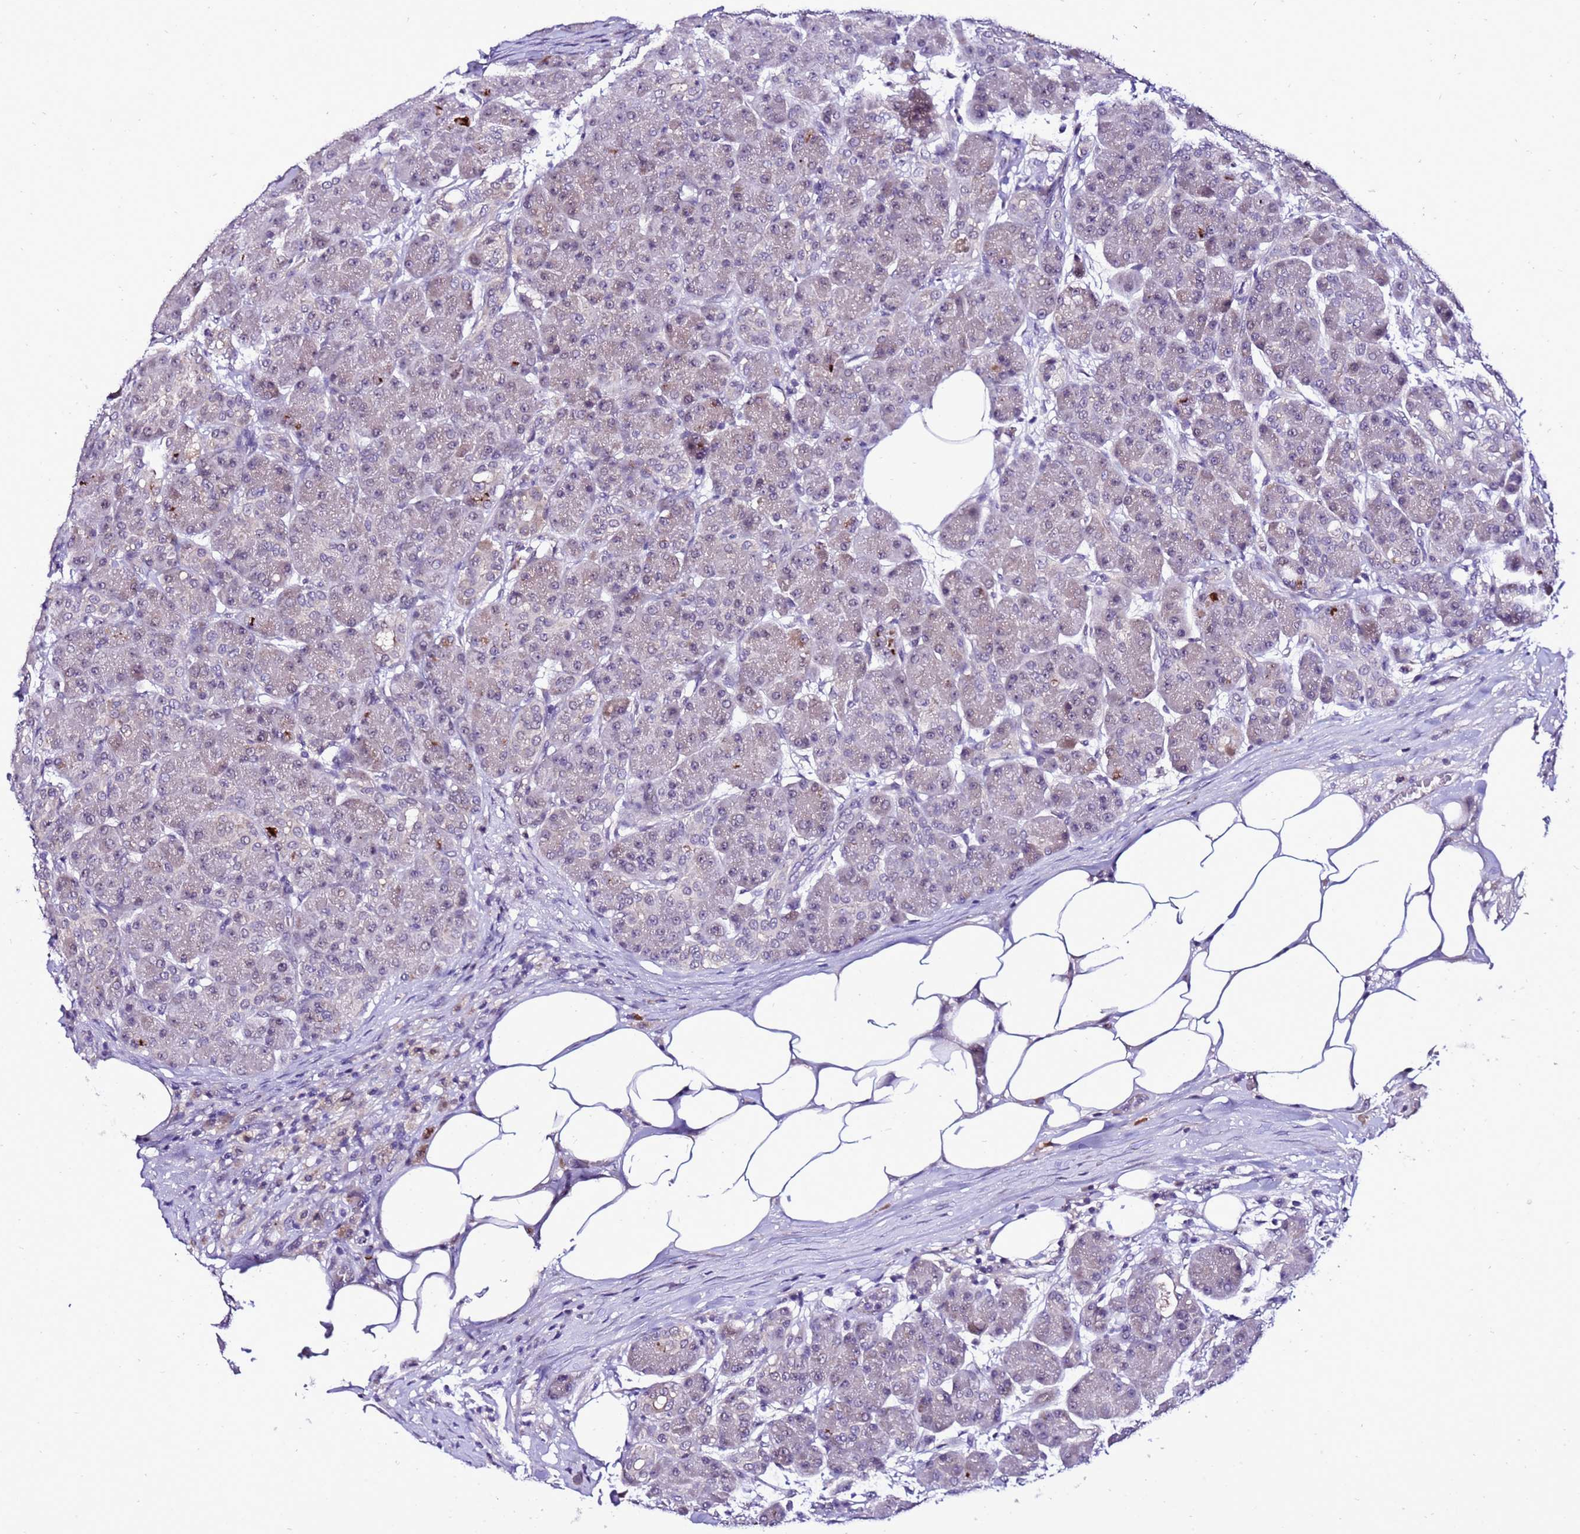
{"staining": {"intensity": "moderate", "quantity": "<25%", "location": "cytoplasmic/membranous"}, "tissue": "pancreas", "cell_type": "Exocrine glandular cells", "image_type": "normal", "snomed": [{"axis": "morphology", "description": "Normal tissue, NOS"}, {"axis": "topography", "description": "Pancreas"}], "caption": "High-power microscopy captured an IHC image of benign pancreas, revealing moderate cytoplasmic/membranous positivity in approximately <25% of exocrine glandular cells.", "gene": "C19orf47", "patient": {"sex": "male", "age": 63}}